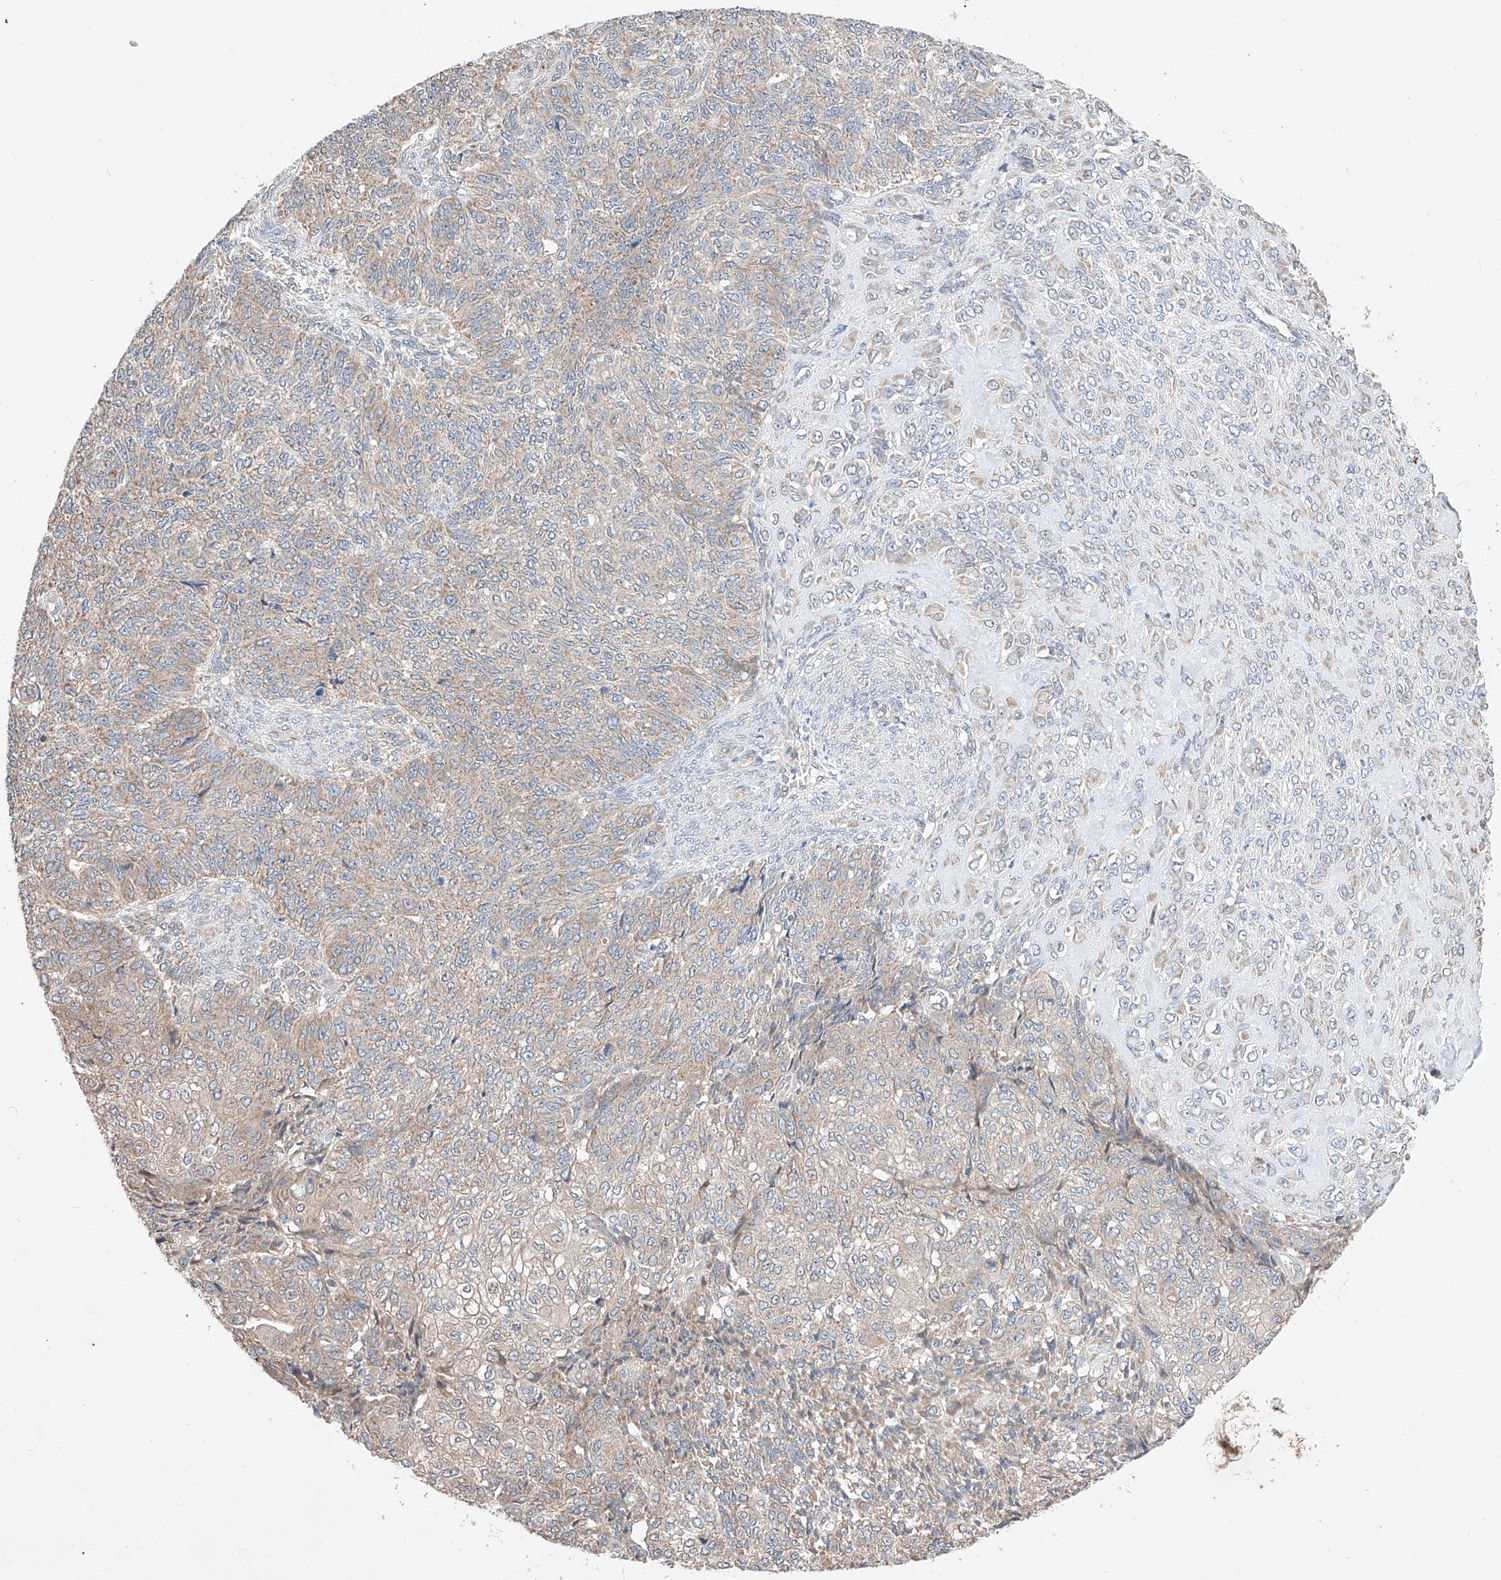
{"staining": {"intensity": "moderate", "quantity": "25%-75%", "location": "cytoplasmic/membranous"}, "tissue": "endometrial cancer", "cell_type": "Tumor cells", "image_type": "cancer", "snomed": [{"axis": "morphology", "description": "Adenocarcinoma, NOS"}, {"axis": "topography", "description": "Endometrium"}], "caption": "Human endometrial adenocarcinoma stained with a brown dye shows moderate cytoplasmic/membranous positive expression in approximately 25%-75% of tumor cells.", "gene": "C6orf118", "patient": {"sex": "female", "age": 32}}